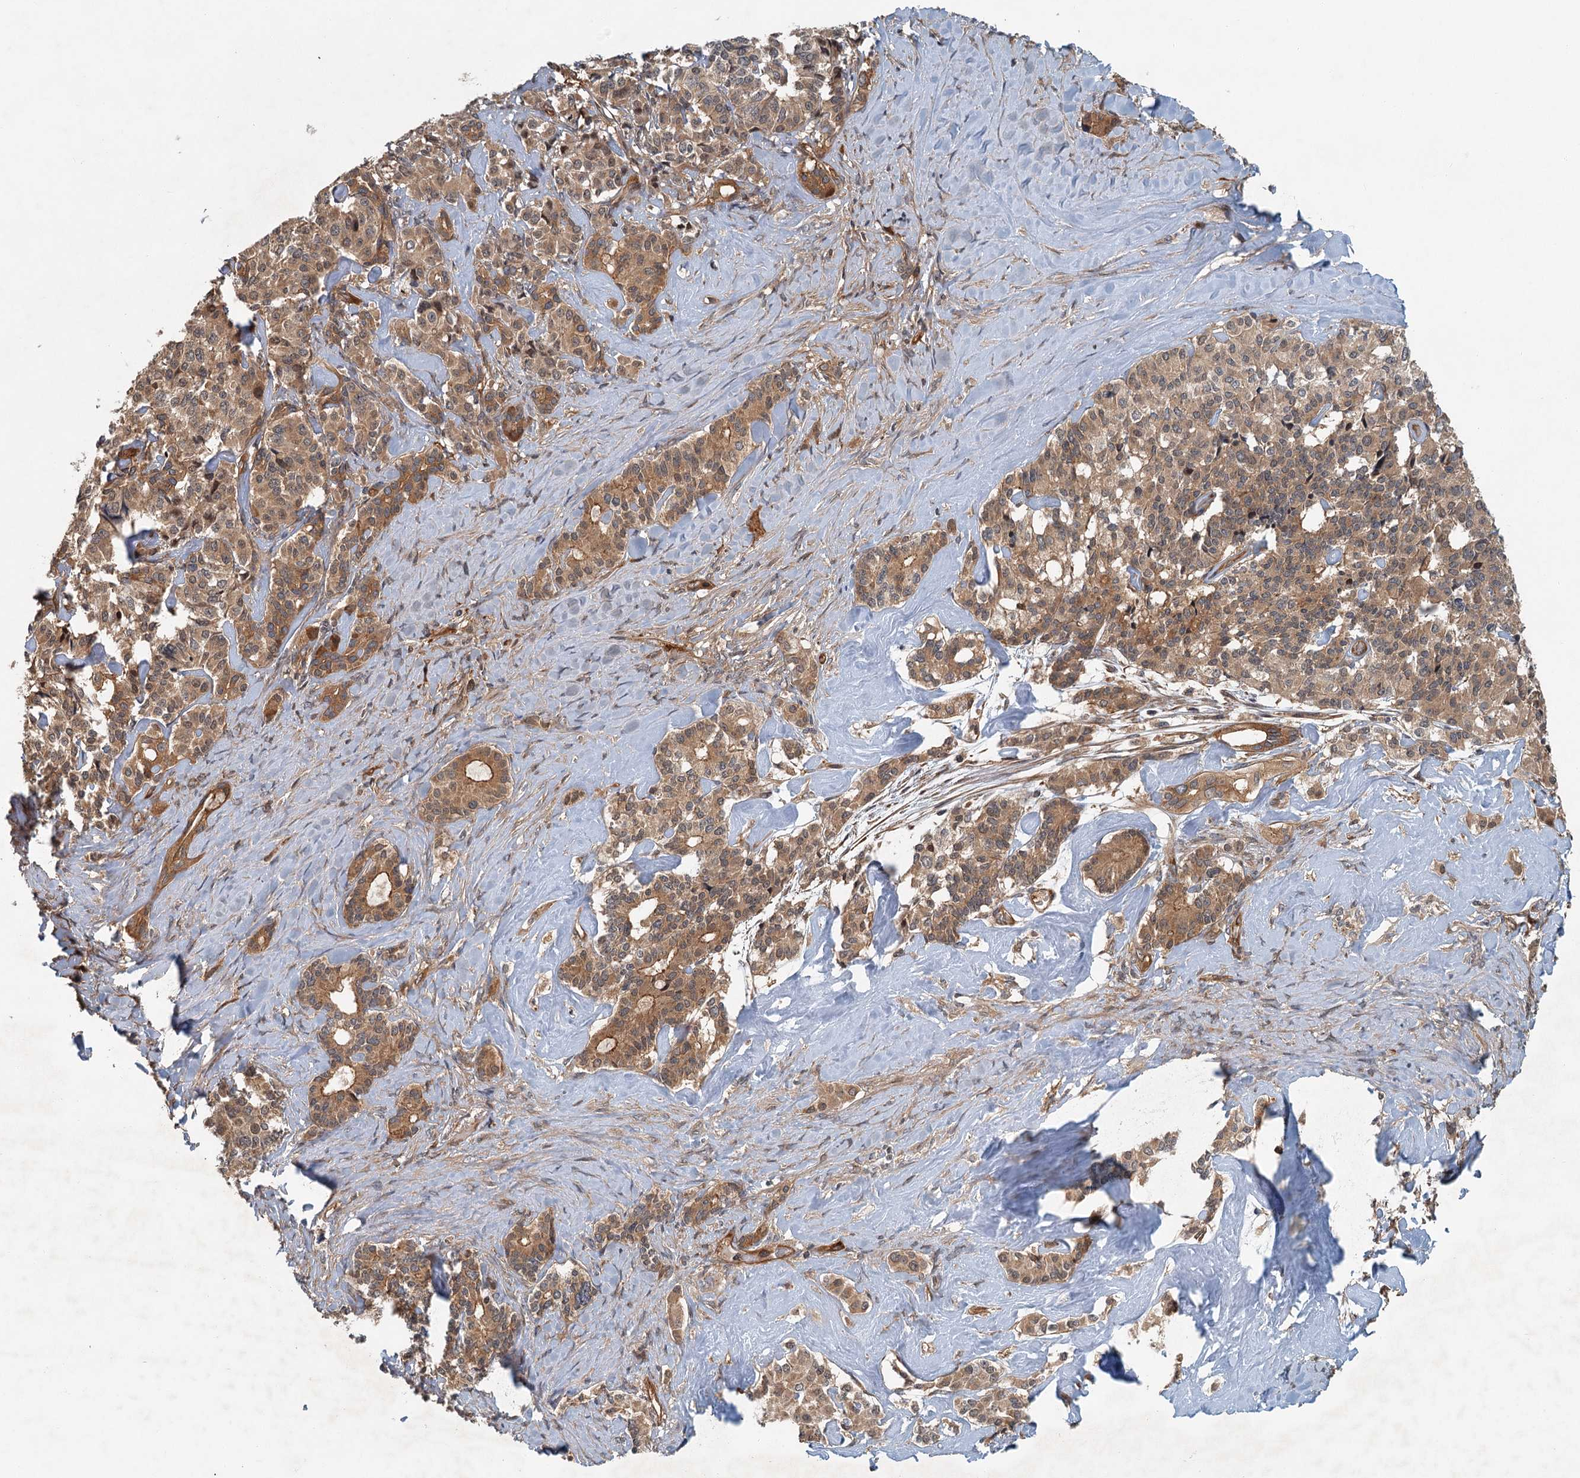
{"staining": {"intensity": "moderate", "quantity": ">75%", "location": "cytoplasmic/membranous"}, "tissue": "pancreatic cancer", "cell_type": "Tumor cells", "image_type": "cancer", "snomed": [{"axis": "morphology", "description": "Adenocarcinoma, NOS"}, {"axis": "topography", "description": "Pancreas"}], "caption": "The immunohistochemical stain shows moderate cytoplasmic/membranous staining in tumor cells of pancreatic cancer (adenocarcinoma) tissue. (DAB (3,3'-diaminobenzidine) IHC, brown staining for protein, blue staining for nuclei).", "gene": "ZNF527", "patient": {"sex": "female", "age": 74}}